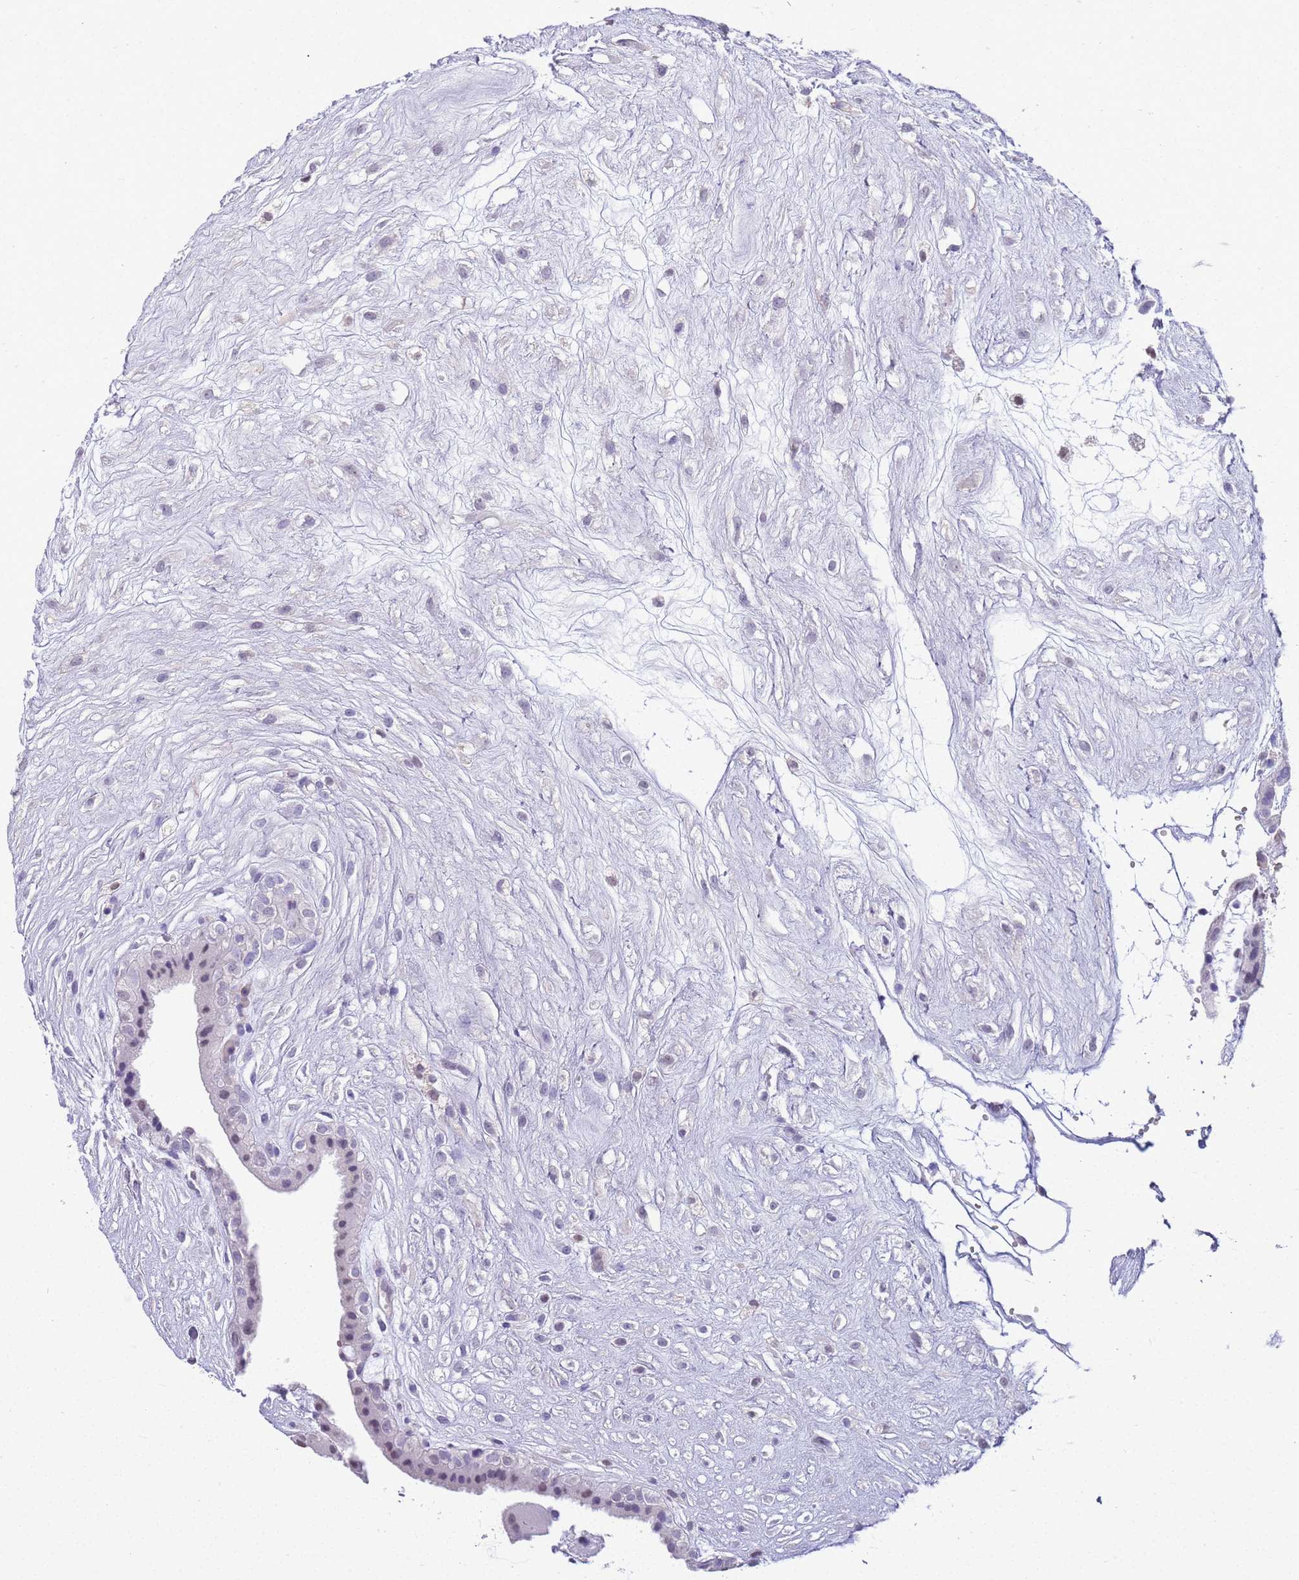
{"staining": {"intensity": "negative", "quantity": "none", "location": "none"}, "tissue": "placenta", "cell_type": "Decidual cells", "image_type": "normal", "snomed": [{"axis": "morphology", "description": "Normal tissue, NOS"}, {"axis": "topography", "description": "Placenta"}], "caption": "A photomicrograph of human placenta is negative for staining in decidual cells. Brightfield microscopy of immunohistochemistry stained with DAB (3,3'-diaminobenzidine) (brown) and hematoxylin (blue), captured at high magnification.", "gene": "CTRC", "patient": {"sex": "female", "age": 18}}